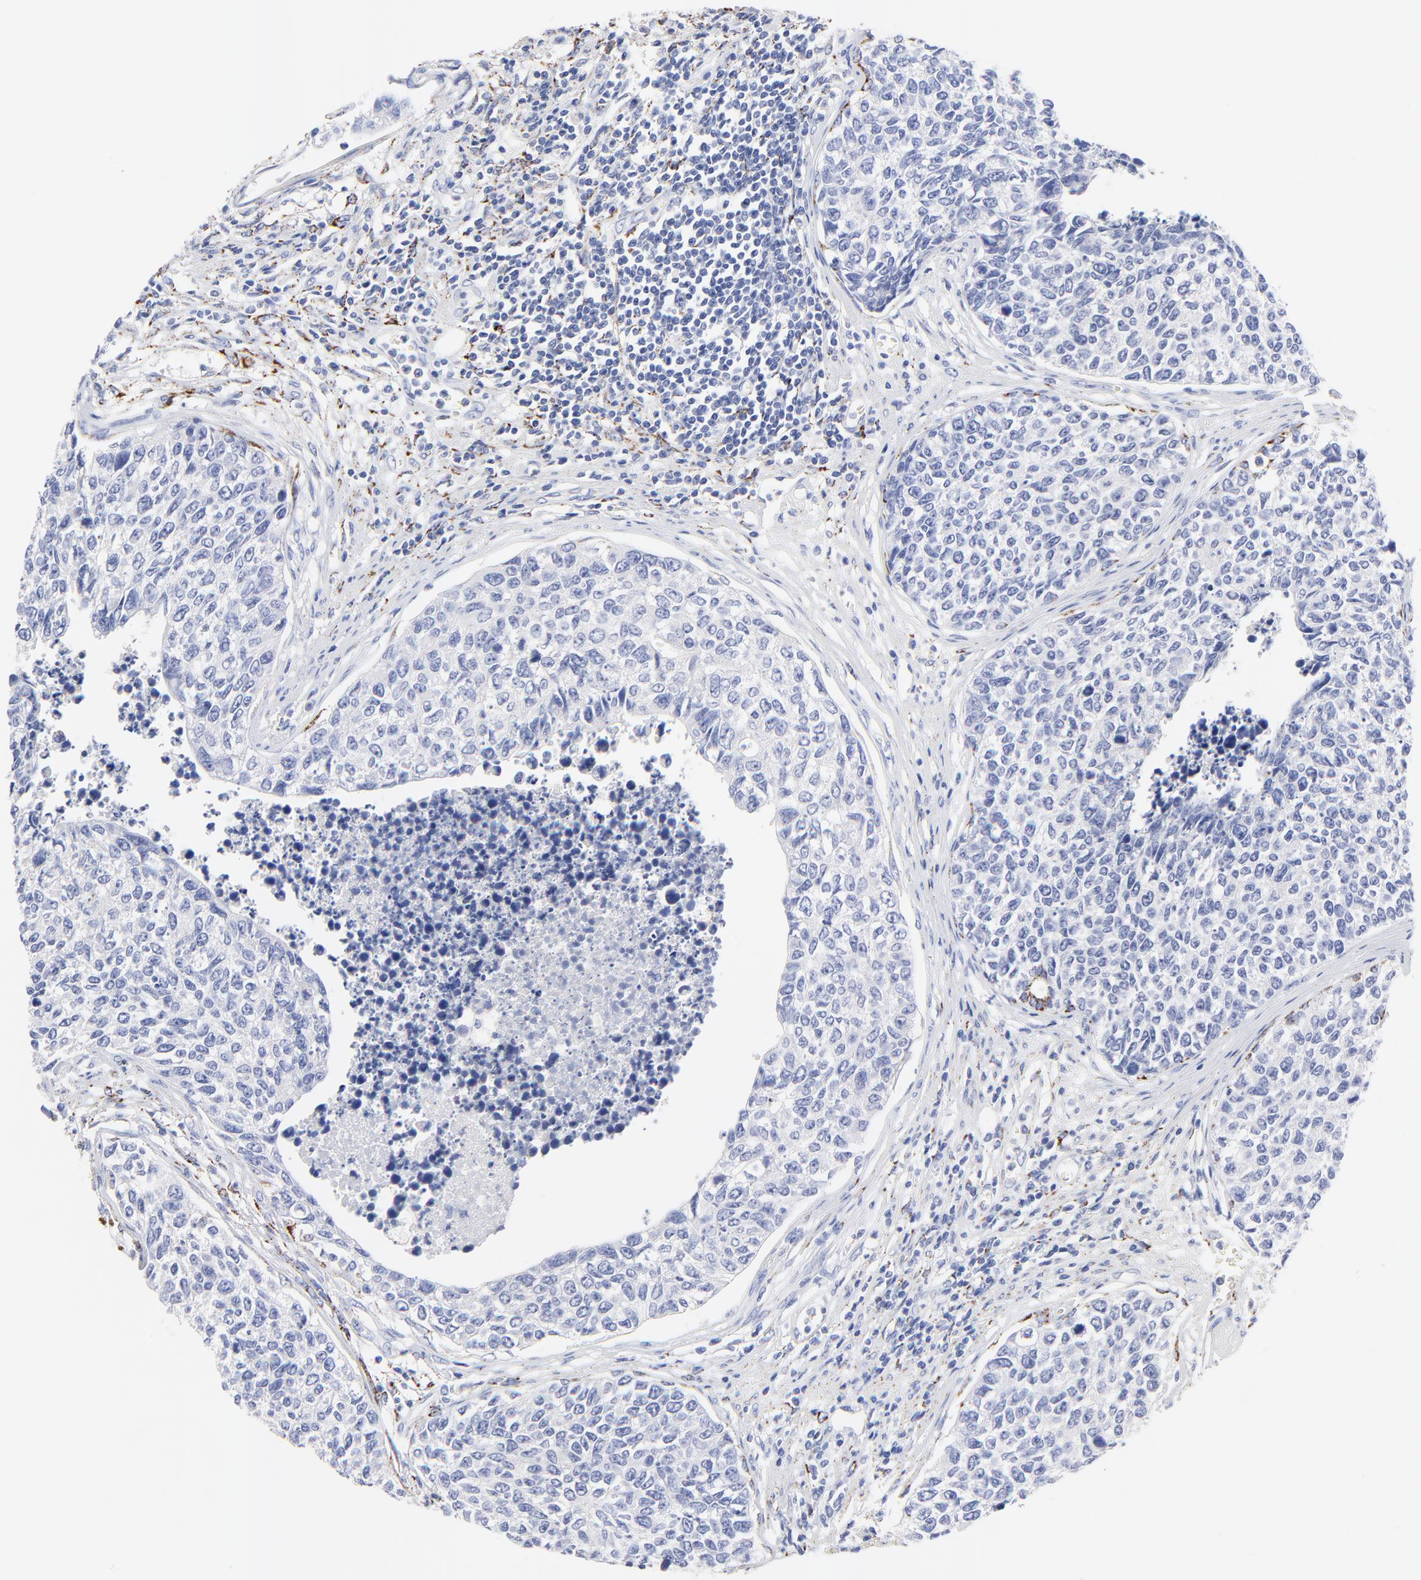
{"staining": {"intensity": "negative", "quantity": "none", "location": "none"}, "tissue": "urothelial cancer", "cell_type": "Tumor cells", "image_type": "cancer", "snomed": [{"axis": "morphology", "description": "Urothelial carcinoma, High grade"}, {"axis": "topography", "description": "Urinary bladder"}], "caption": "Immunohistochemical staining of human urothelial cancer displays no significant expression in tumor cells. (DAB (3,3'-diaminobenzidine) IHC, high magnification).", "gene": "FBXO10", "patient": {"sex": "male", "age": 81}}